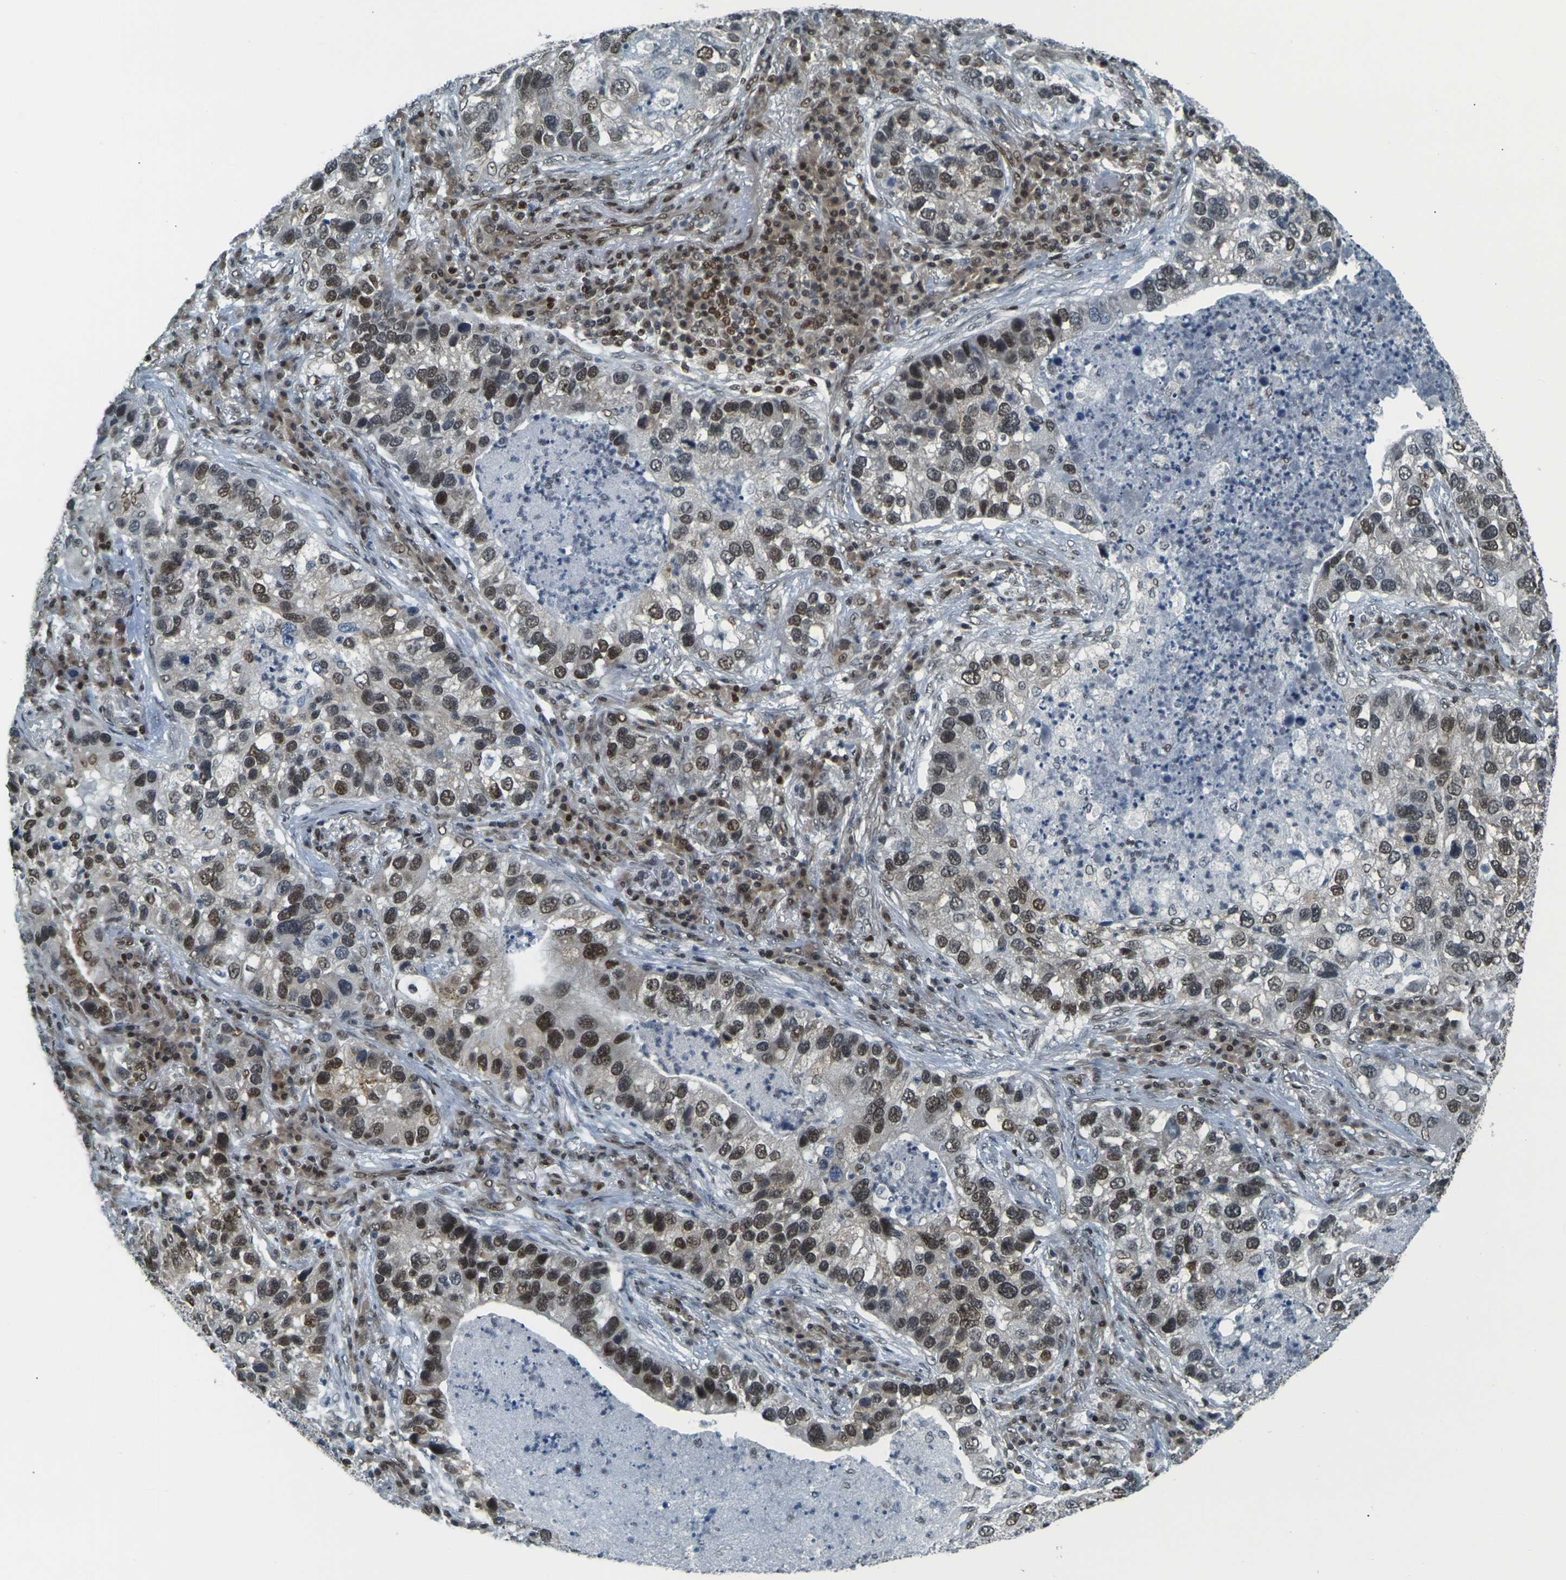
{"staining": {"intensity": "strong", "quantity": ">75%", "location": "nuclear"}, "tissue": "lung cancer", "cell_type": "Tumor cells", "image_type": "cancer", "snomed": [{"axis": "morphology", "description": "Normal tissue, NOS"}, {"axis": "morphology", "description": "Adenocarcinoma, NOS"}, {"axis": "topography", "description": "Bronchus"}, {"axis": "topography", "description": "Lung"}], "caption": "An image of human lung cancer (adenocarcinoma) stained for a protein displays strong nuclear brown staining in tumor cells.", "gene": "NHEJ1", "patient": {"sex": "male", "age": 54}}